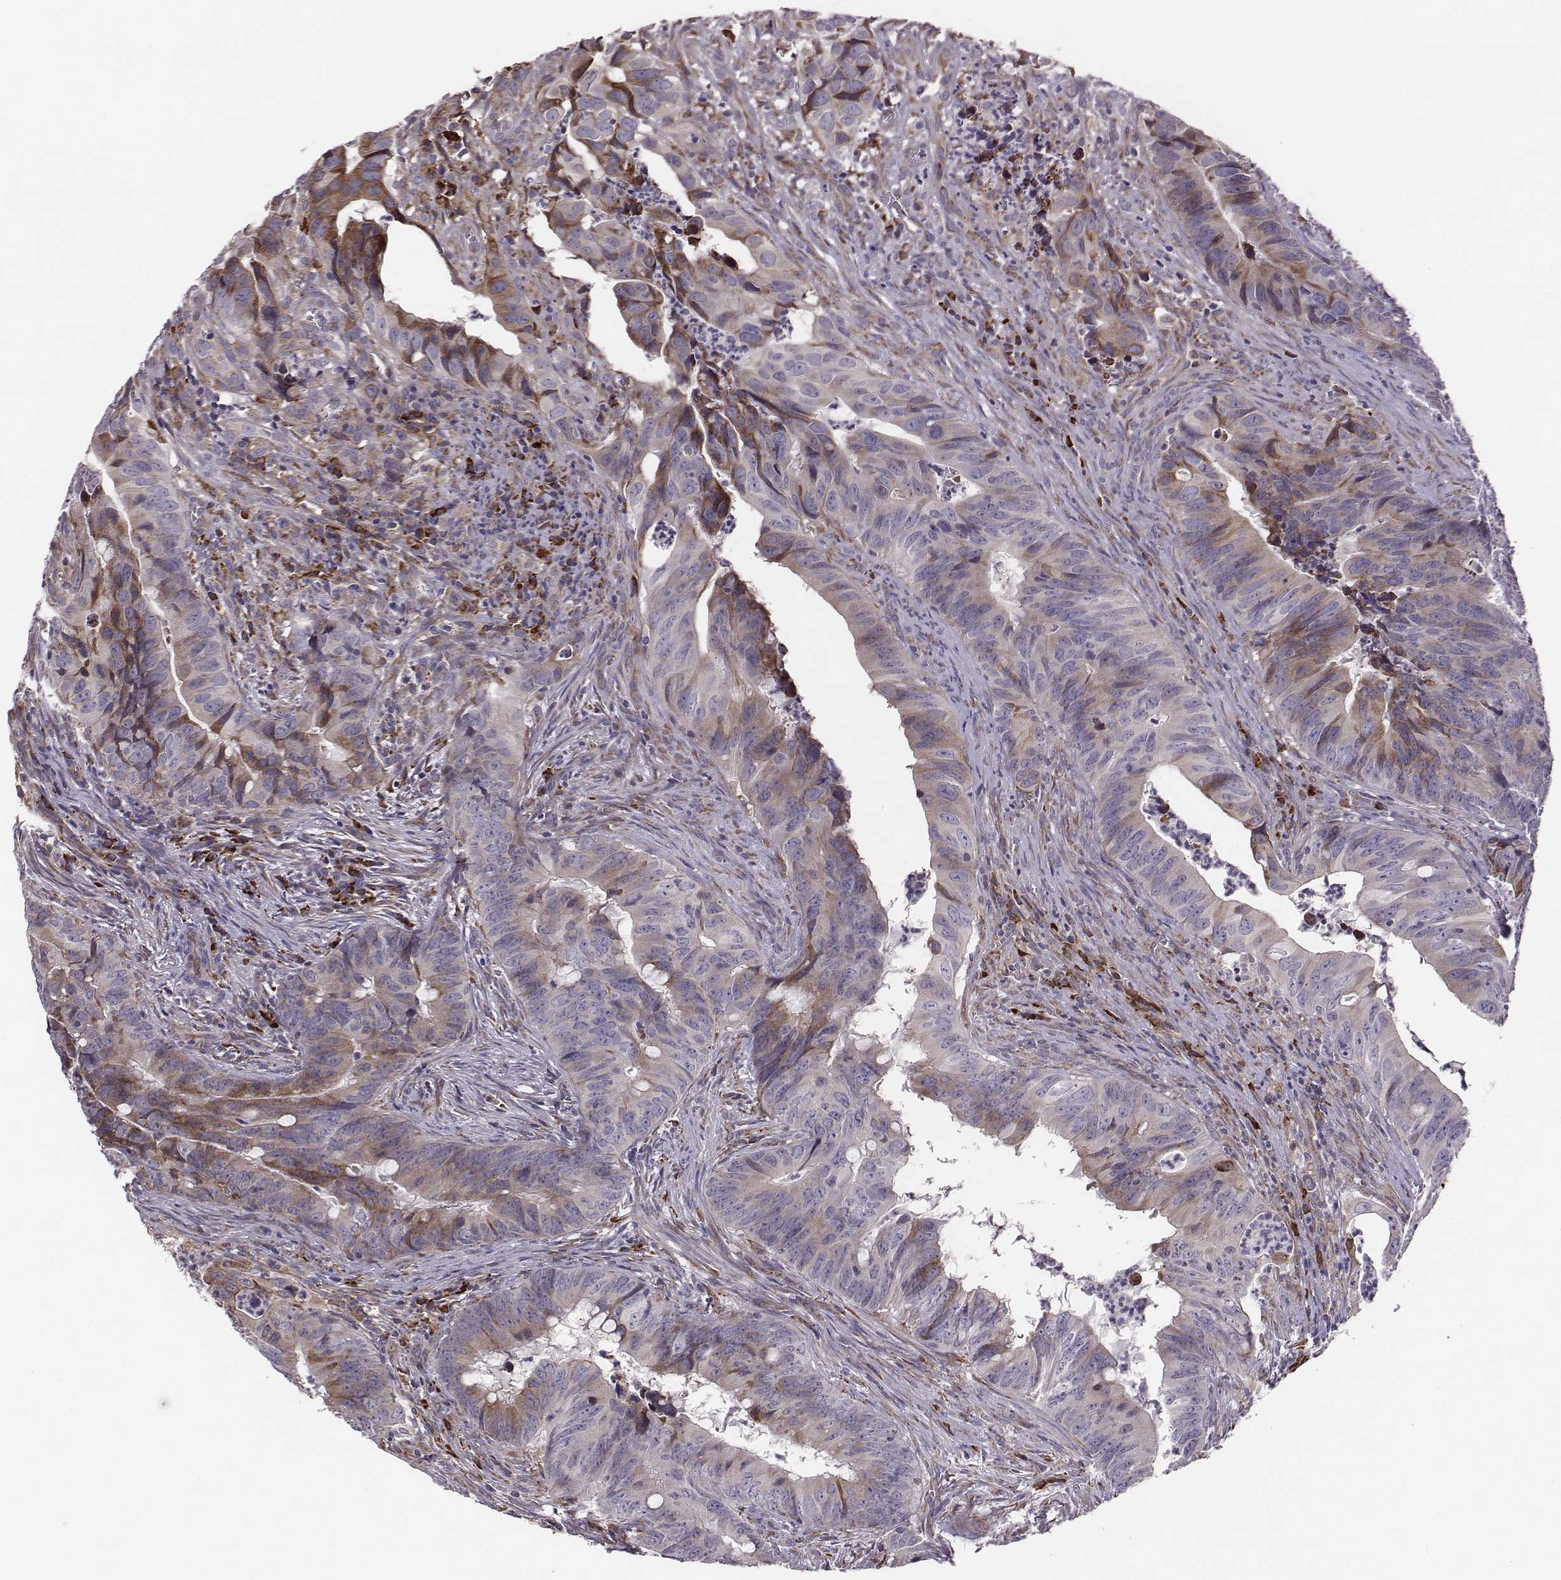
{"staining": {"intensity": "moderate", "quantity": ">75%", "location": "cytoplasmic/membranous"}, "tissue": "colorectal cancer", "cell_type": "Tumor cells", "image_type": "cancer", "snomed": [{"axis": "morphology", "description": "Adenocarcinoma, NOS"}, {"axis": "topography", "description": "Colon"}], "caption": "Brown immunohistochemical staining in adenocarcinoma (colorectal) reveals moderate cytoplasmic/membranous staining in about >75% of tumor cells. (IHC, brightfield microscopy, high magnification).", "gene": "SELENOI", "patient": {"sex": "female", "age": 82}}